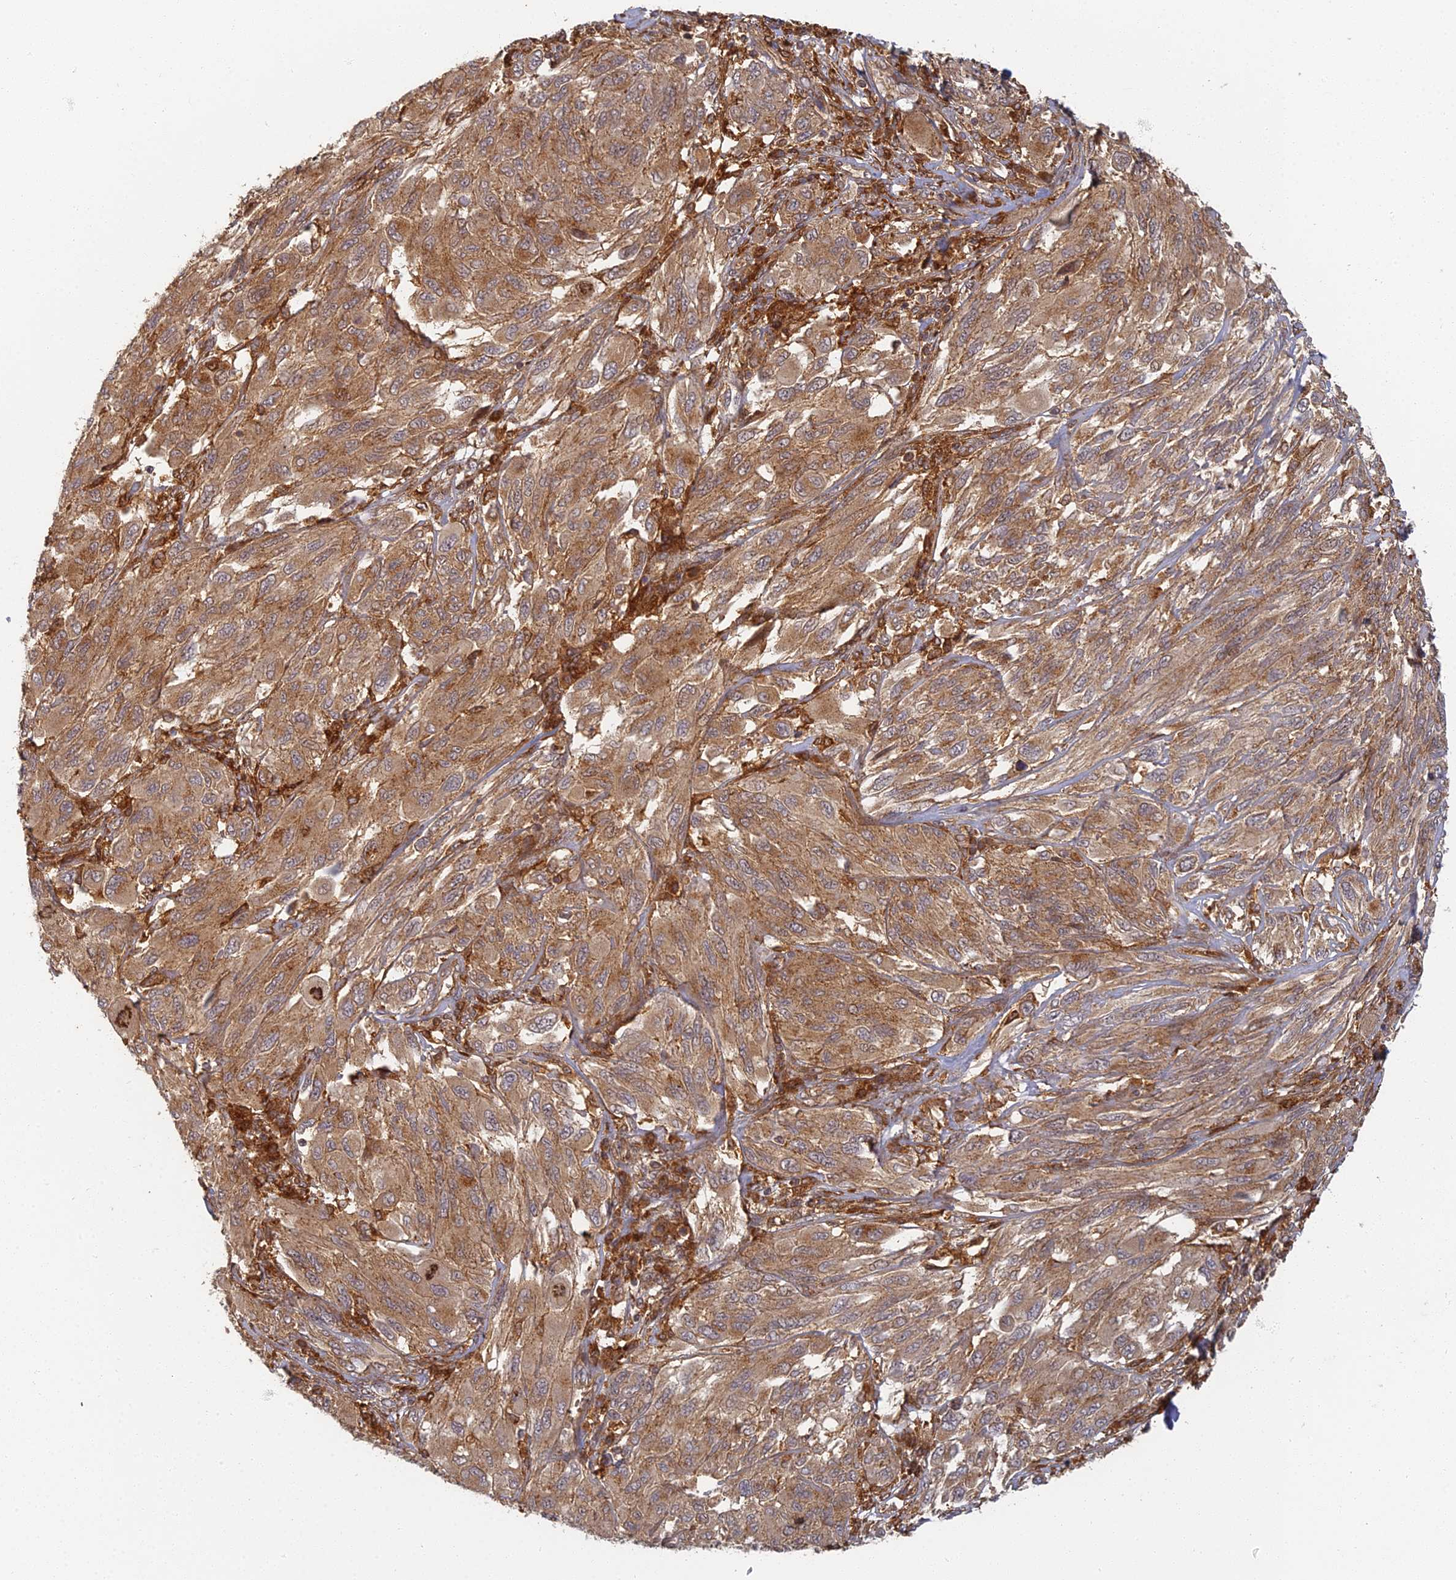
{"staining": {"intensity": "moderate", "quantity": ">75%", "location": "cytoplasmic/membranous"}, "tissue": "melanoma", "cell_type": "Tumor cells", "image_type": "cancer", "snomed": [{"axis": "morphology", "description": "Malignant melanoma, NOS"}, {"axis": "topography", "description": "Skin"}], "caption": "The histopathology image displays immunohistochemical staining of malignant melanoma. There is moderate cytoplasmic/membranous expression is identified in about >75% of tumor cells. (brown staining indicates protein expression, while blue staining denotes nuclei).", "gene": "INO80D", "patient": {"sex": "female", "age": 91}}